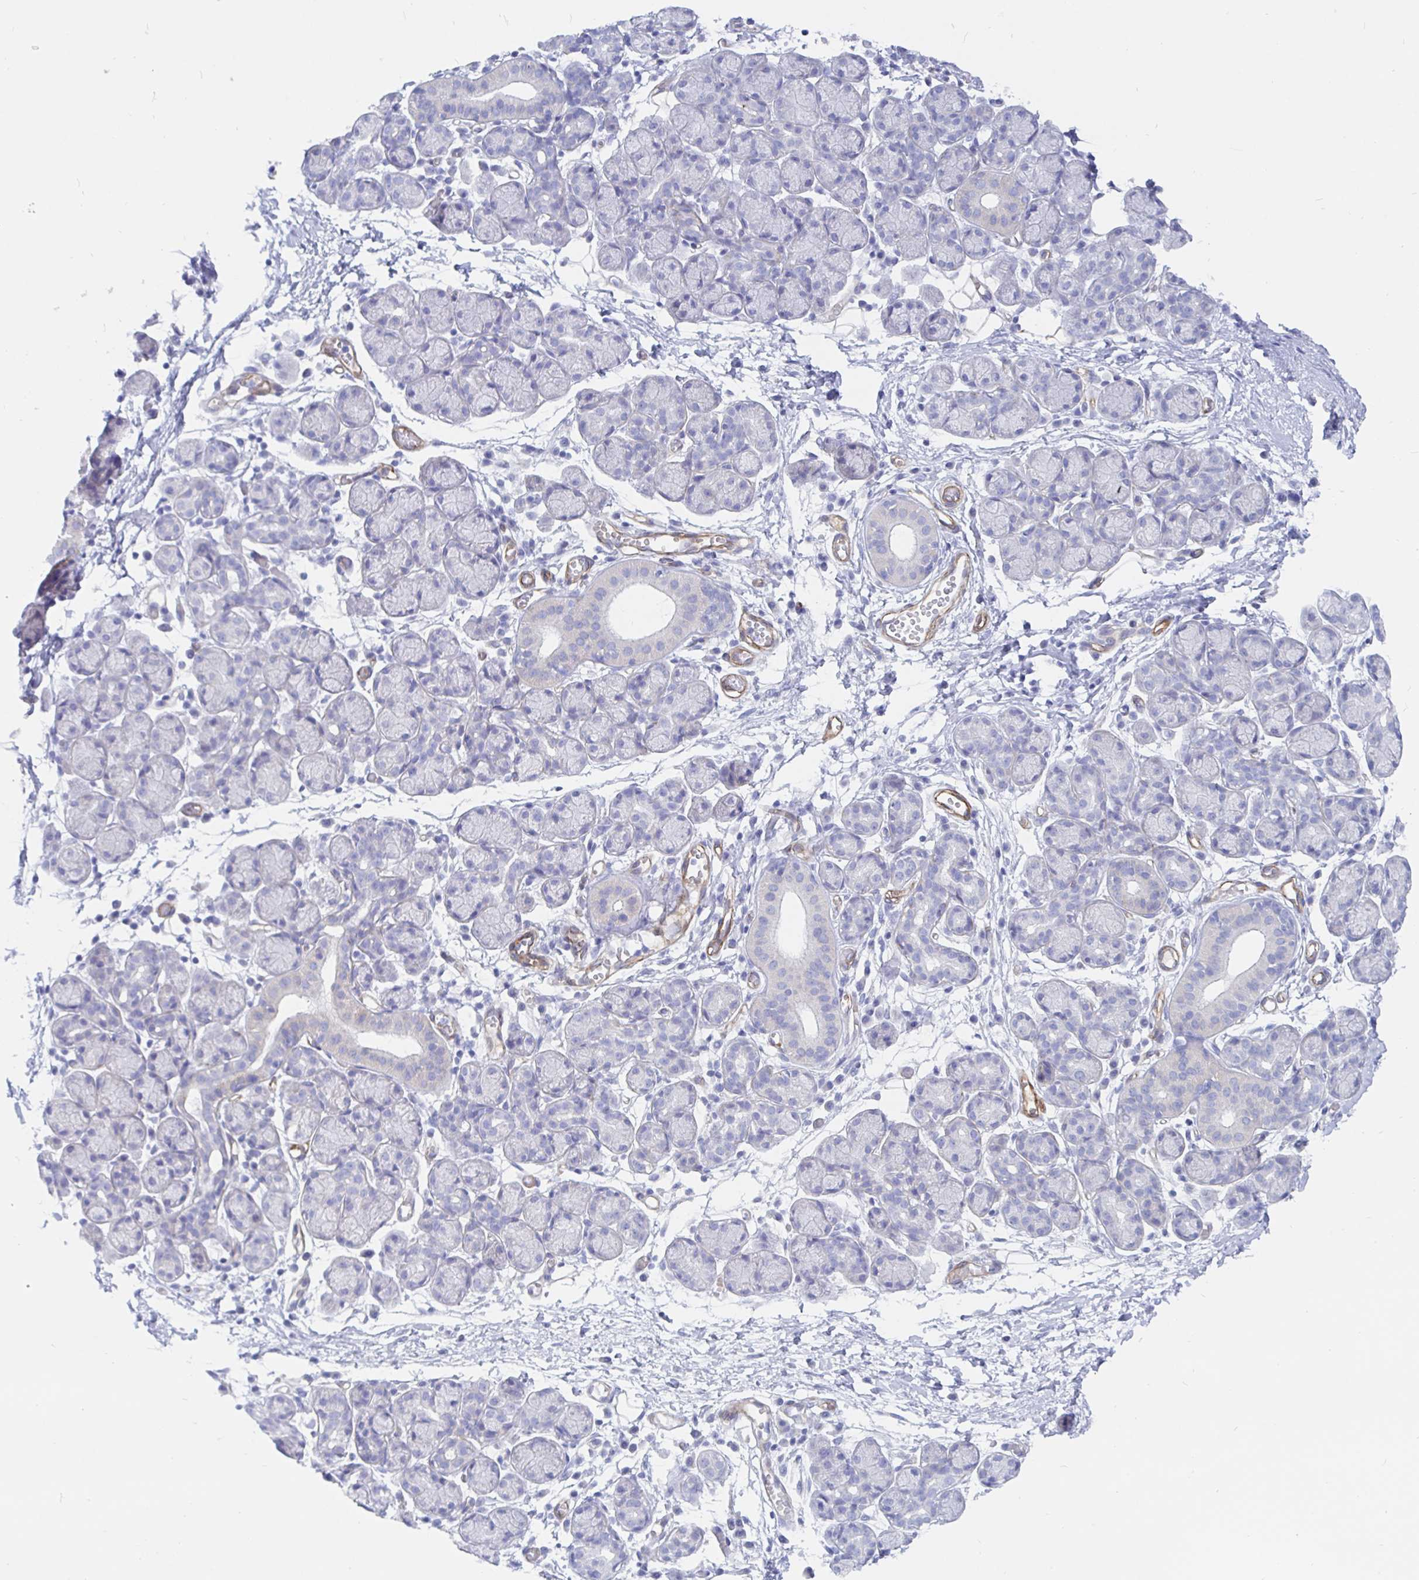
{"staining": {"intensity": "negative", "quantity": "none", "location": "none"}, "tissue": "salivary gland", "cell_type": "Glandular cells", "image_type": "normal", "snomed": [{"axis": "morphology", "description": "Normal tissue, NOS"}, {"axis": "morphology", "description": "Inflammation, NOS"}, {"axis": "topography", "description": "Lymph node"}, {"axis": "topography", "description": "Salivary gland"}], "caption": "Glandular cells are negative for brown protein staining in normal salivary gland. (DAB immunohistochemistry (IHC) visualized using brightfield microscopy, high magnification).", "gene": "COX16", "patient": {"sex": "male", "age": 3}}